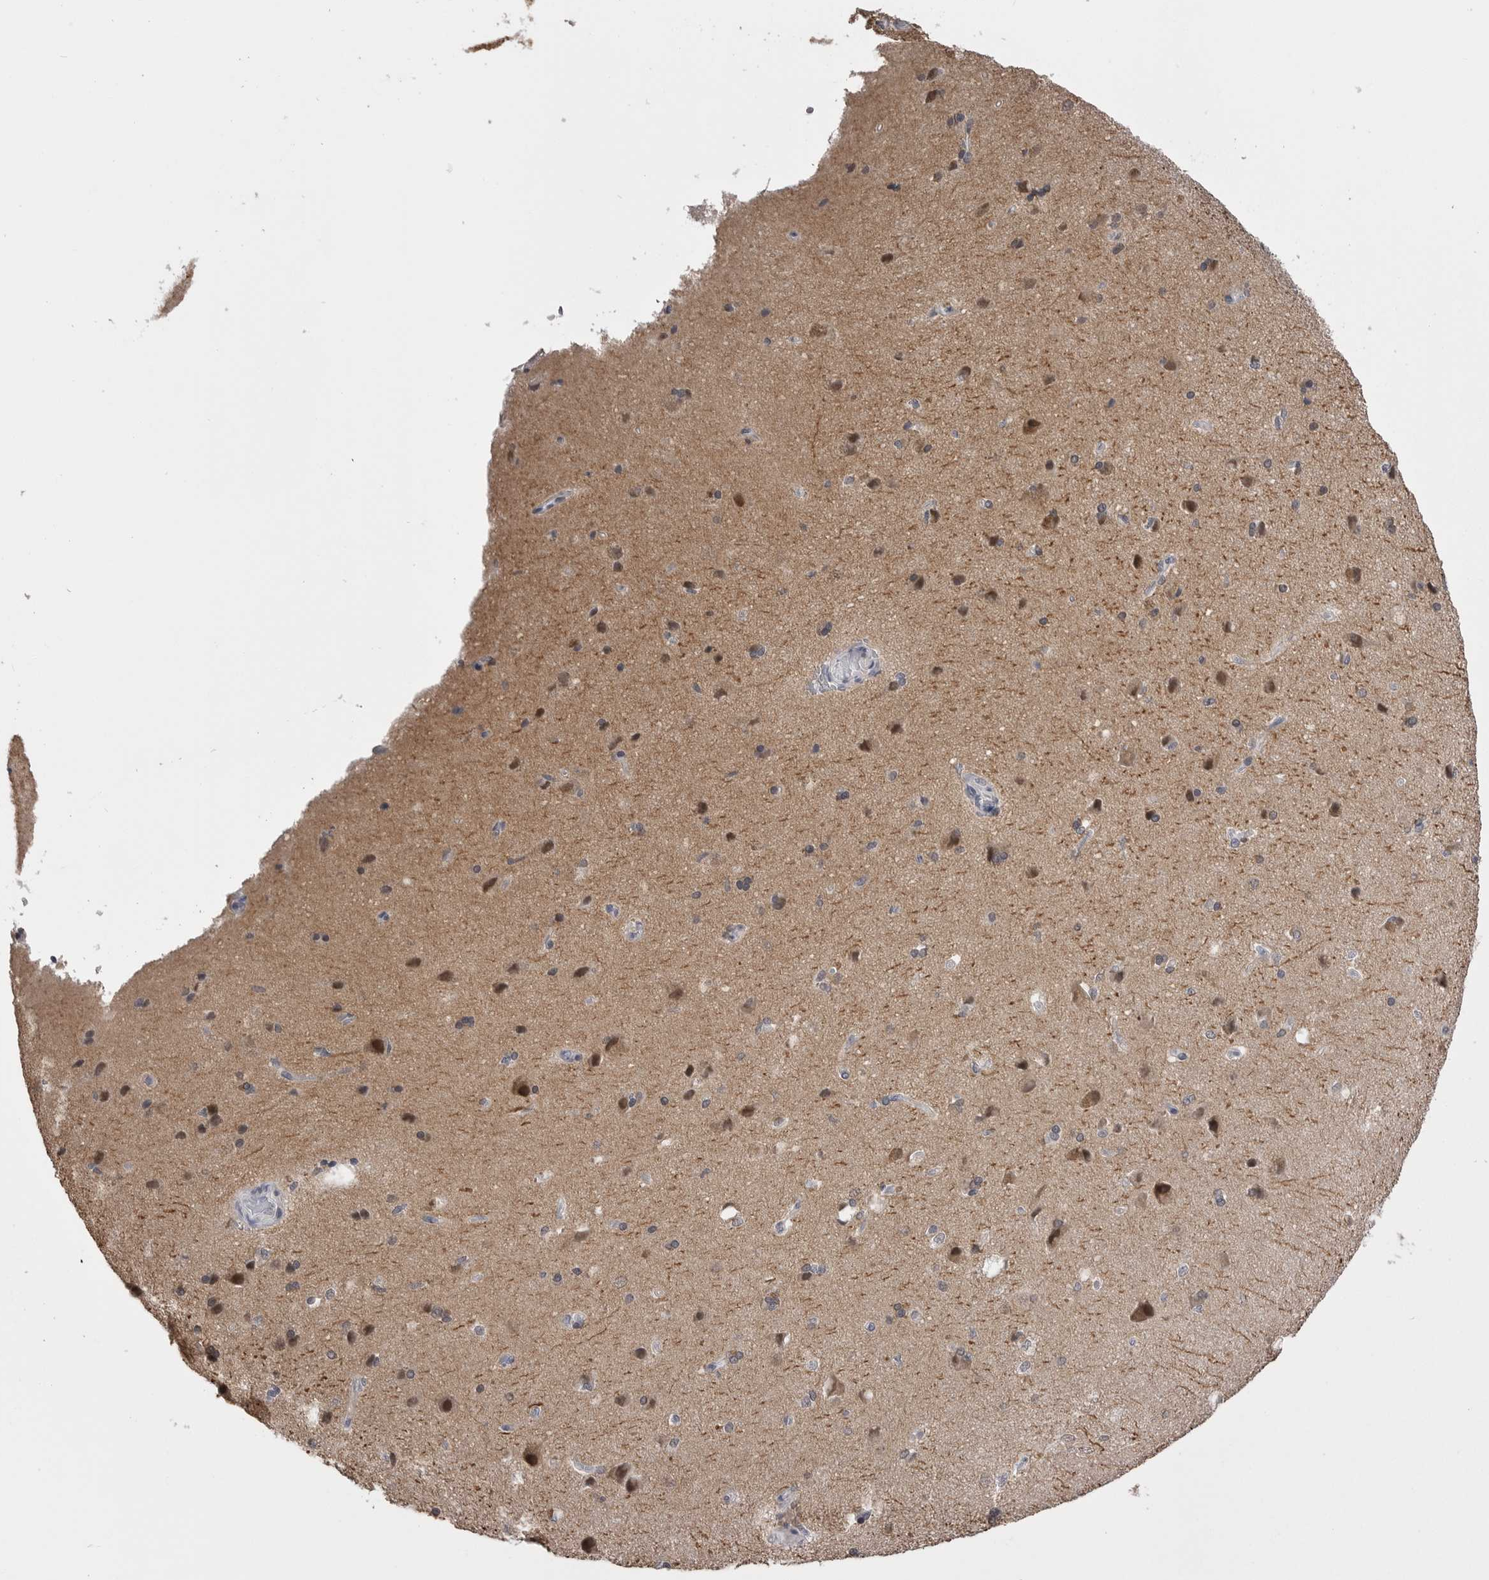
{"staining": {"intensity": "negative", "quantity": "none", "location": "none"}, "tissue": "cerebral cortex", "cell_type": "Endothelial cells", "image_type": "normal", "snomed": [{"axis": "morphology", "description": "Normal tissue, NOS"}, {"axis": "topography", "description": "Cerebral cortex"}], "caption": "There is no significant staining in endothelial cells of cerebral cortex. (Brightfield microscopy of DAB (3,3'-diaminobenzidine) immunohistochemistry (IHC) at high magnification).", "gene": "DLG2", "patient": {"sex": "male", "age": 62}}